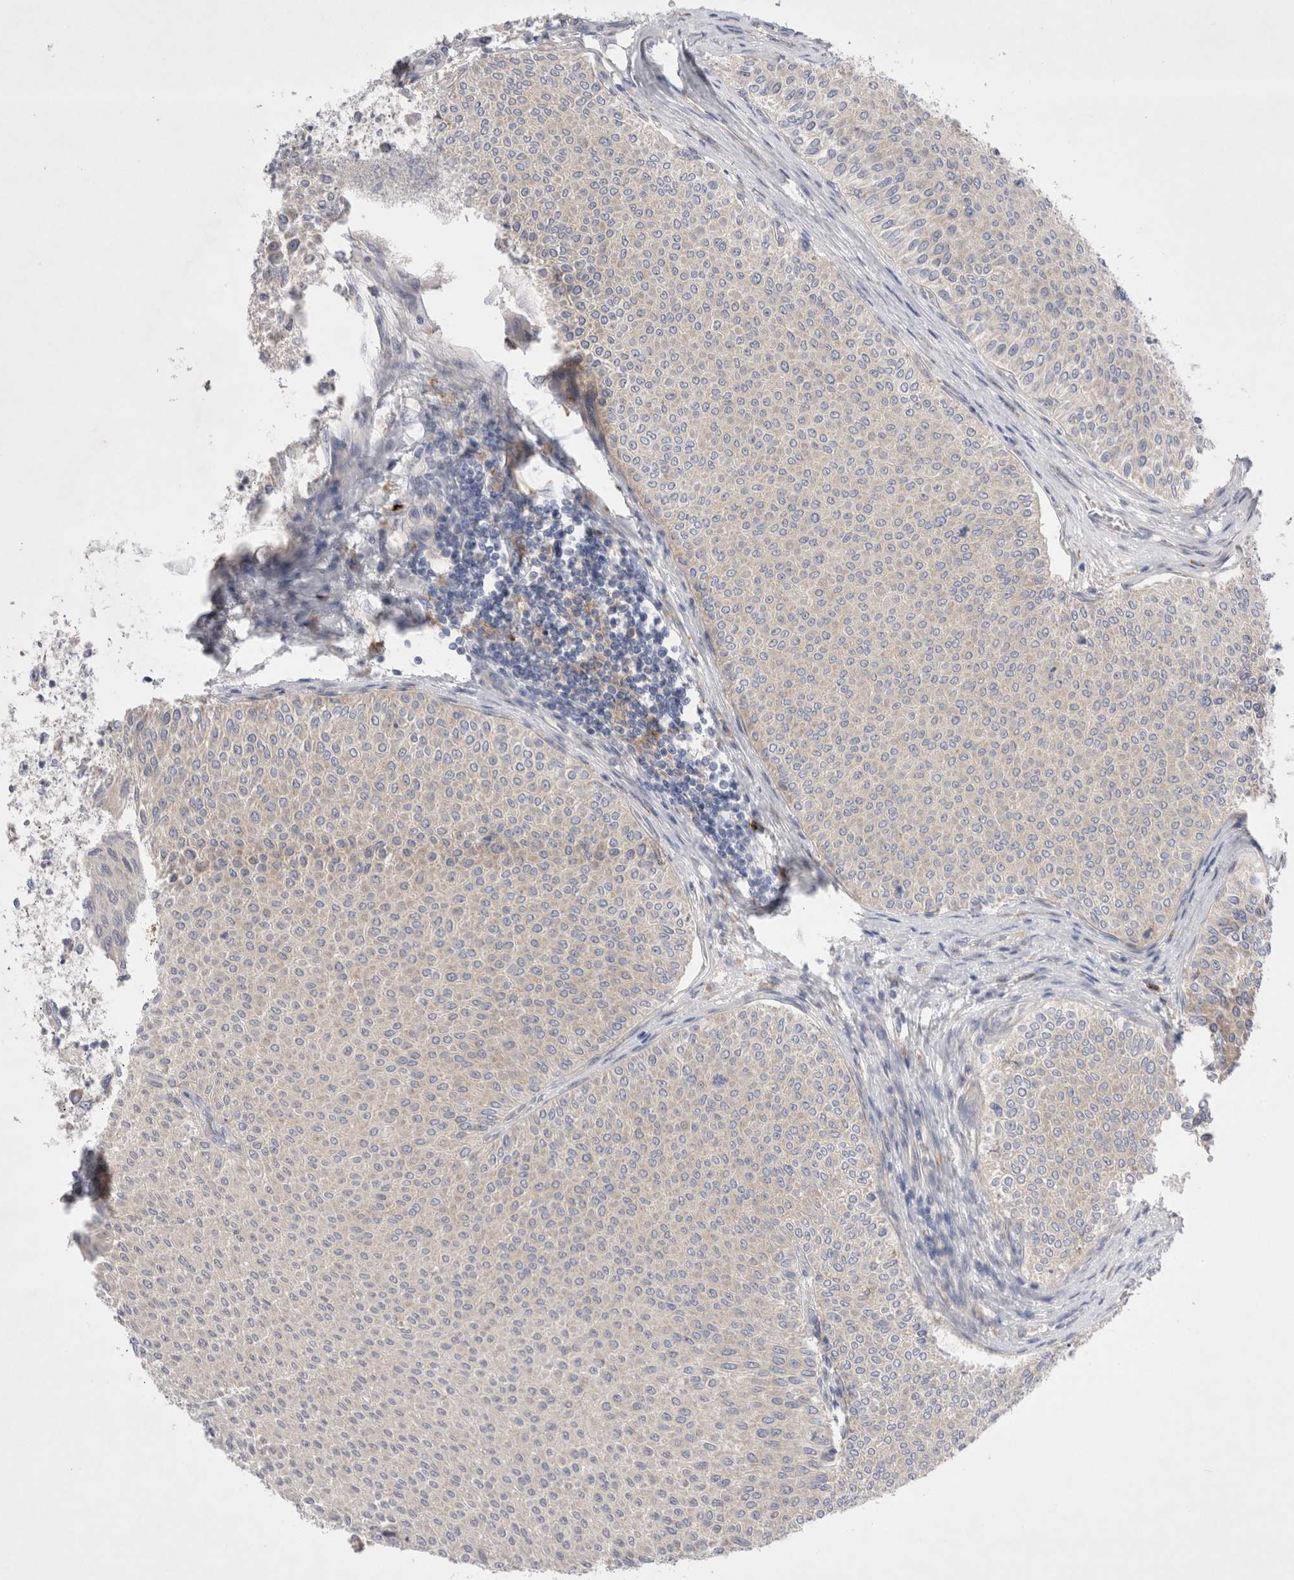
{"staining": {"intensity": "negative", "quantity": "none", "location": "none"}, "tissue": "urothelial cancer", "cell_type": "Tumor cells", "image_type": "cancer", "snomed": [{"axis": "morphology", "description": "Urothelial carcinoma, Low grade"}, {"axis": "topography", "description": "Urinary bladder"}], "caption": "This micrograph is of urothelial carcinoma (low-grade) stained with IHC to label a protein in brown with the nuclei are counter-stained blue. There is no expression in tumor cells. (Brightfield microscopy of DAB (3,3'-diaminobenzidine) immunohistochemistry at high magnification).", "gene": "RBM12B", "patient": {"sex": "male", "age": 78}}